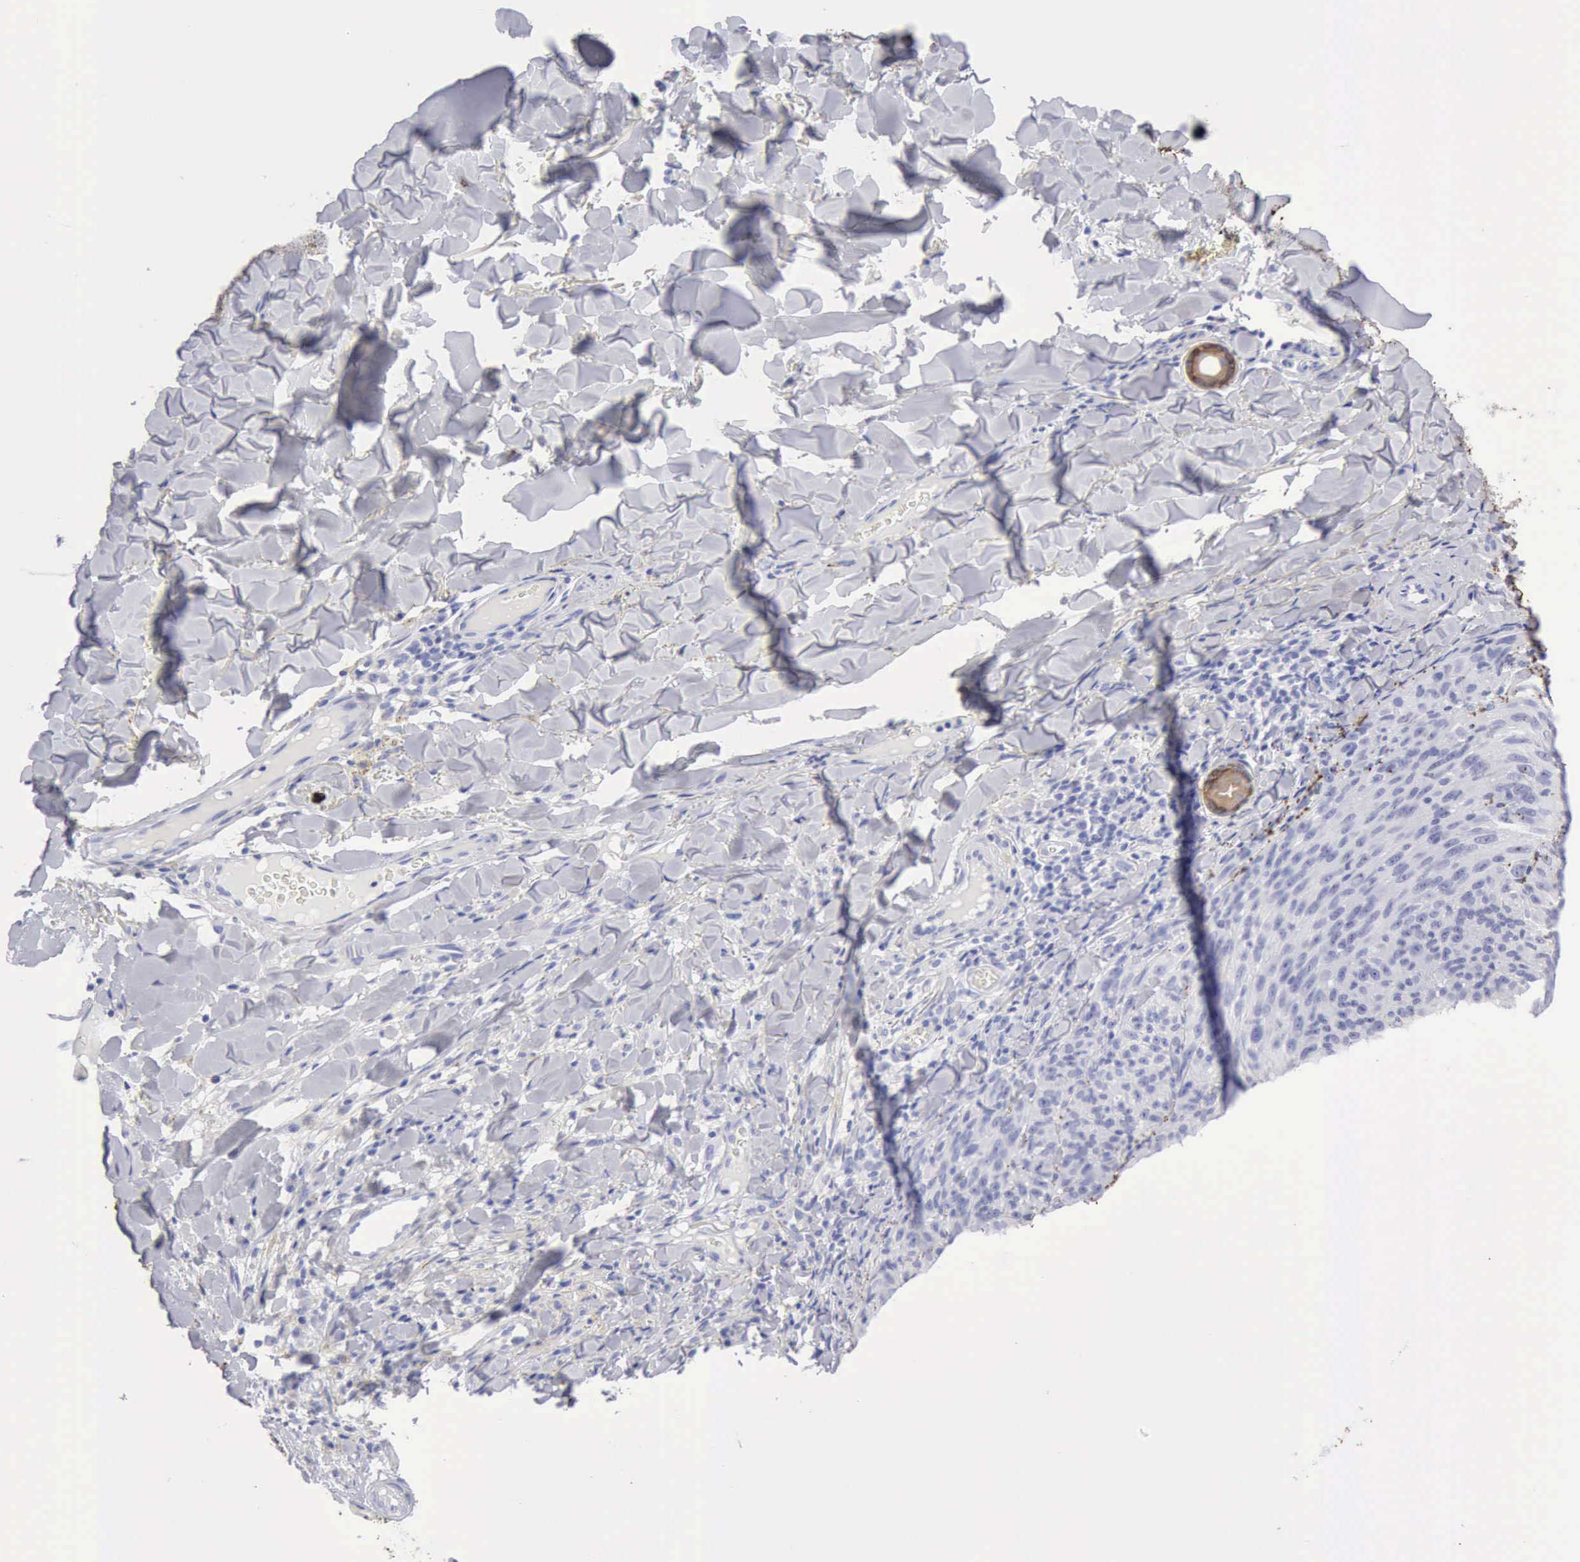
{"staining": {"intensity": "negative", "quantity": "none", "location": "none"}, "tissue": "melanoma", "cell_type": "Tumor cells", "image_type": "cancer", "snomed": [{"axis": "morphology", "description": "Malignant melanoma, NOS"}, {"axis": "topography", "description": "Skin"}], "caption": "Tumor cells show no significant staining in melanoma.", "gene": "KRT5", "patient": {"sex": "male", "age": 76}}